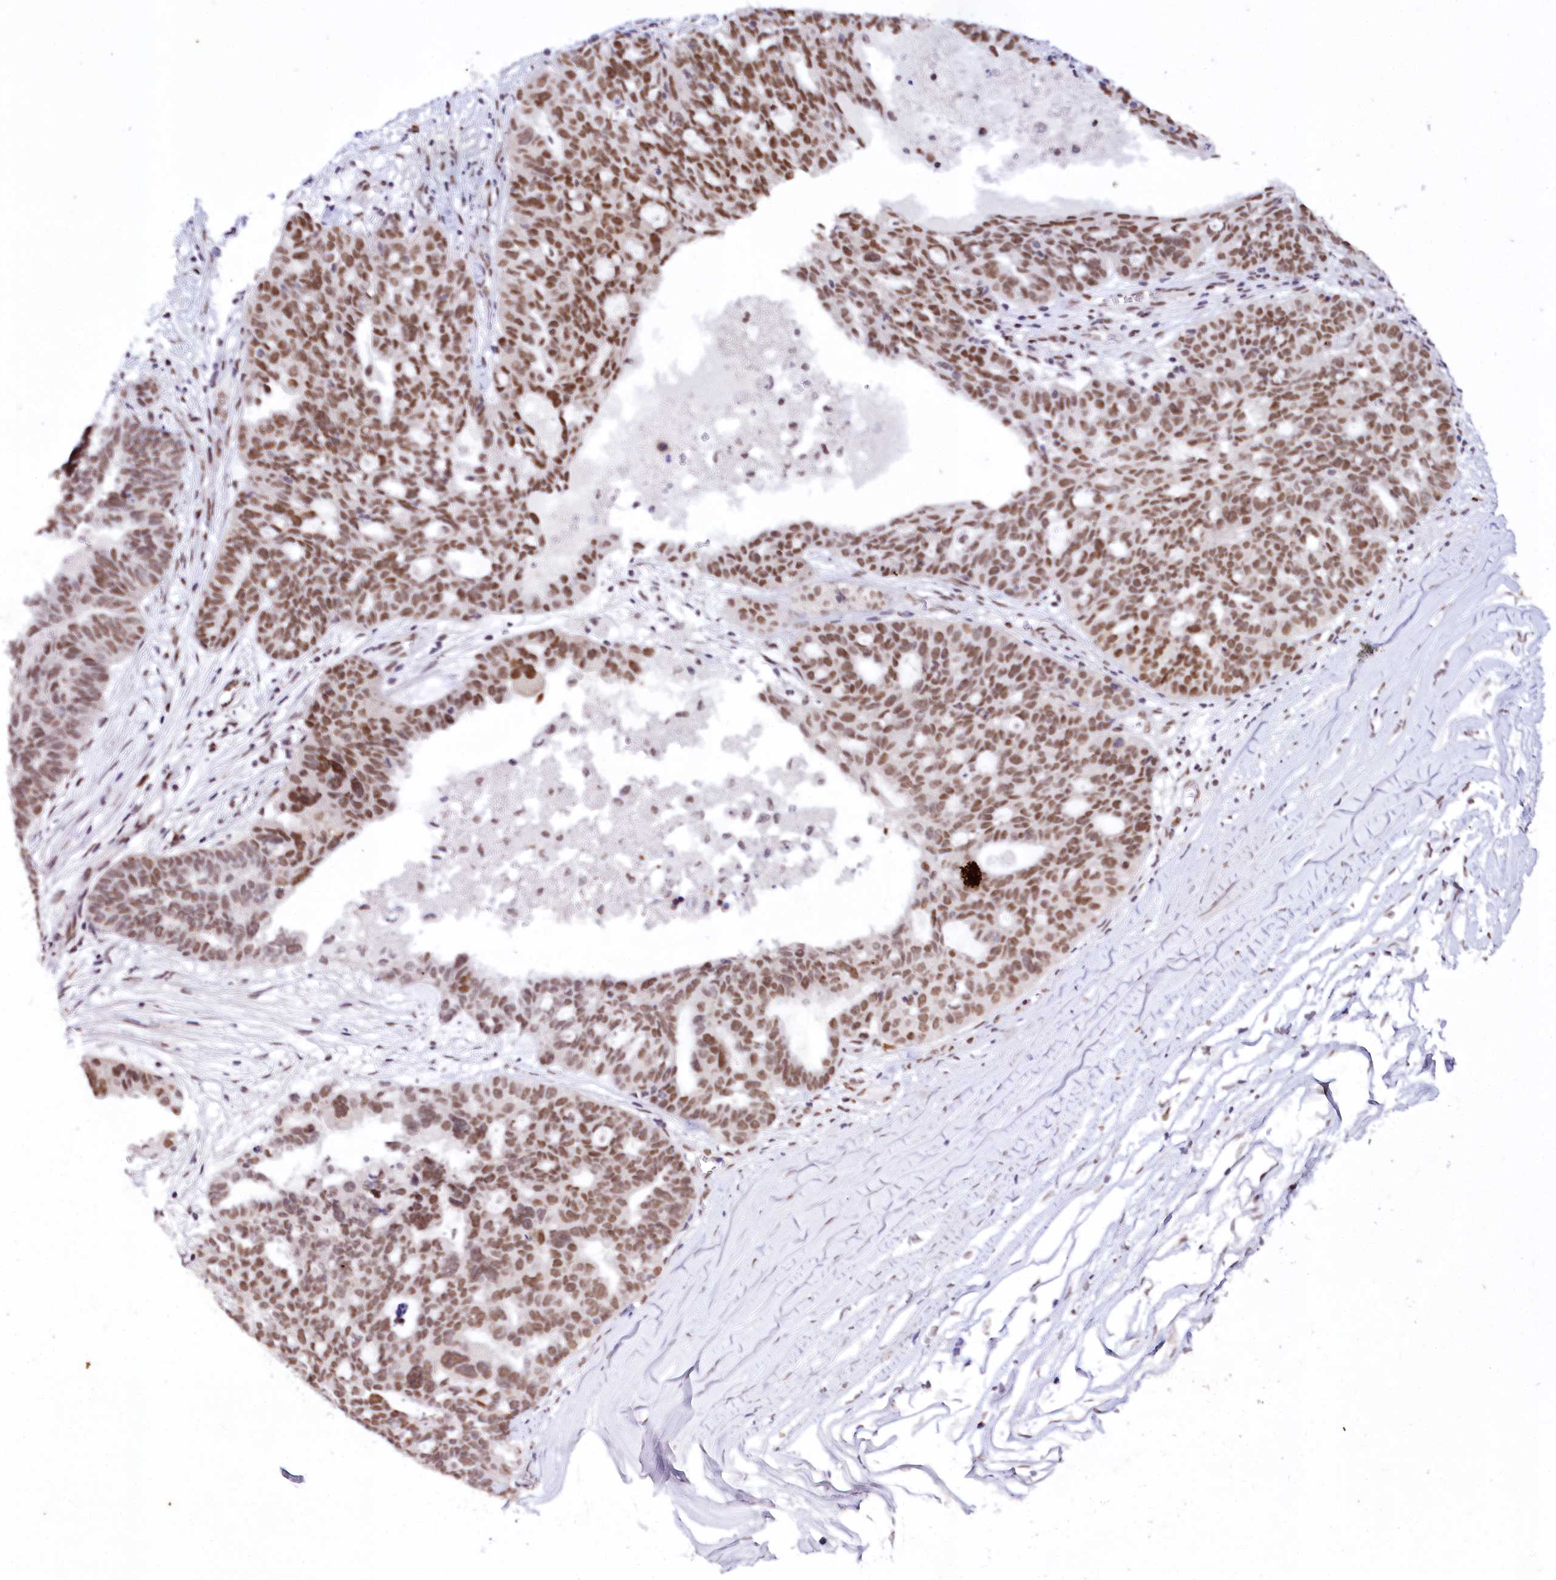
{"staining": {"intensity": "strong", "quantity": ">75%", "location": "nuclear"}, "tissue": "ovarian cancer", "cell_type": "Tumor cells", "image_type": "cancer", "snomed": [{"axis": "morphology", "description": "Cystadenocarcinoma, serous, NOS"}, {"axis": "topography", "description": "Ovary"}], "caption": "Human ovarian cancer stained with a protein marker exhibits strong staining in tumor cells.", "gene": "SMARCE1", "patient": {"sex": "female", "age": 59}}